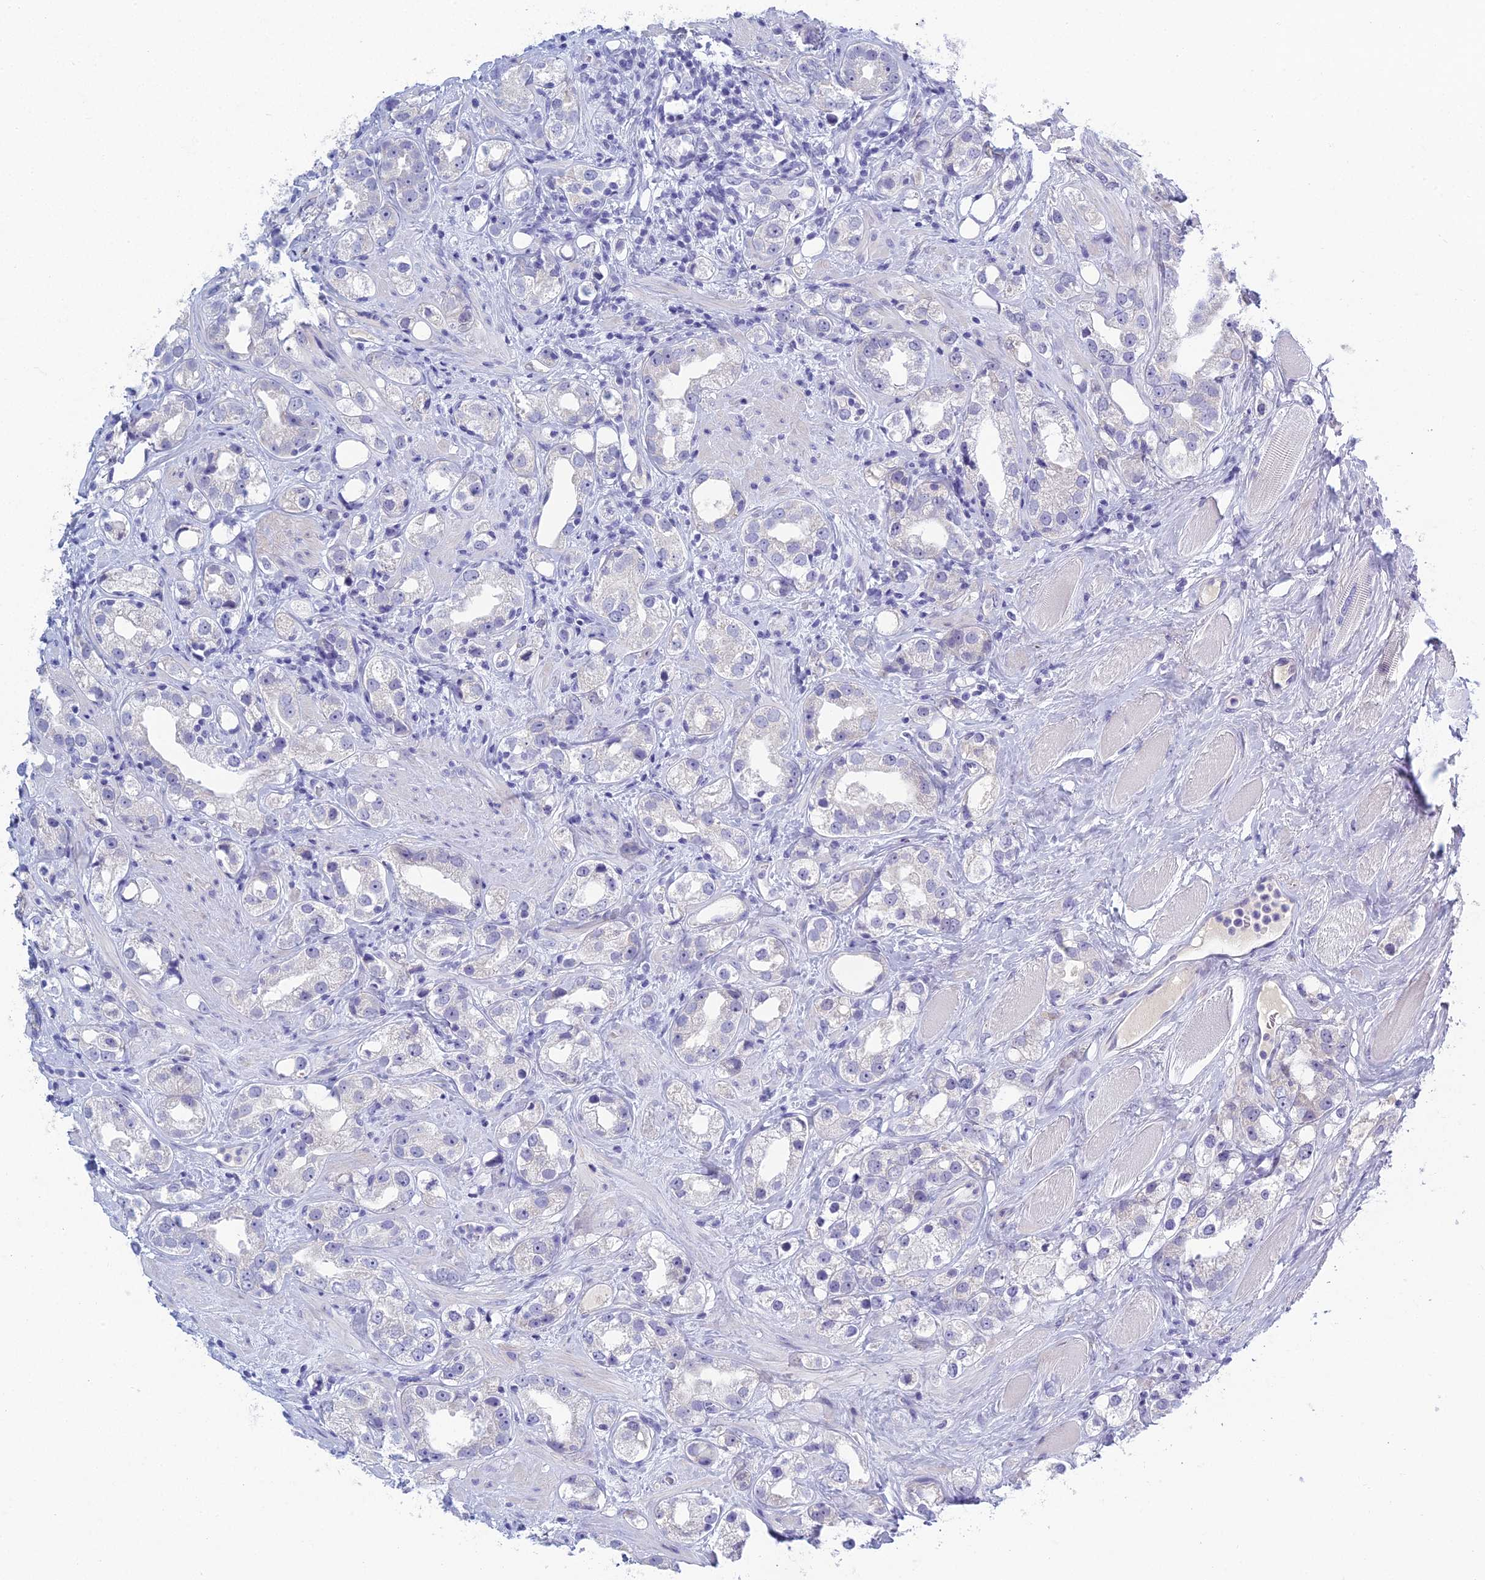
{"staining": {"intensity": "negative", "quantity": "none", "location": "none"}, "tissue": "prostate cancer", "cell_type": "Tumor cells", "image_type": "cancer", "snomed": [{"axis": "morphology", "description": "Adenocarcinoma, NOS"}, {"axis": "topography", "description": "Prostate"}], "caption": "The IHC photomicrograph has no significant expression in tumor cells of prostate cancer tissue.", "gene": "MUC13", "patient": {"sex": "male", "age": 79}}